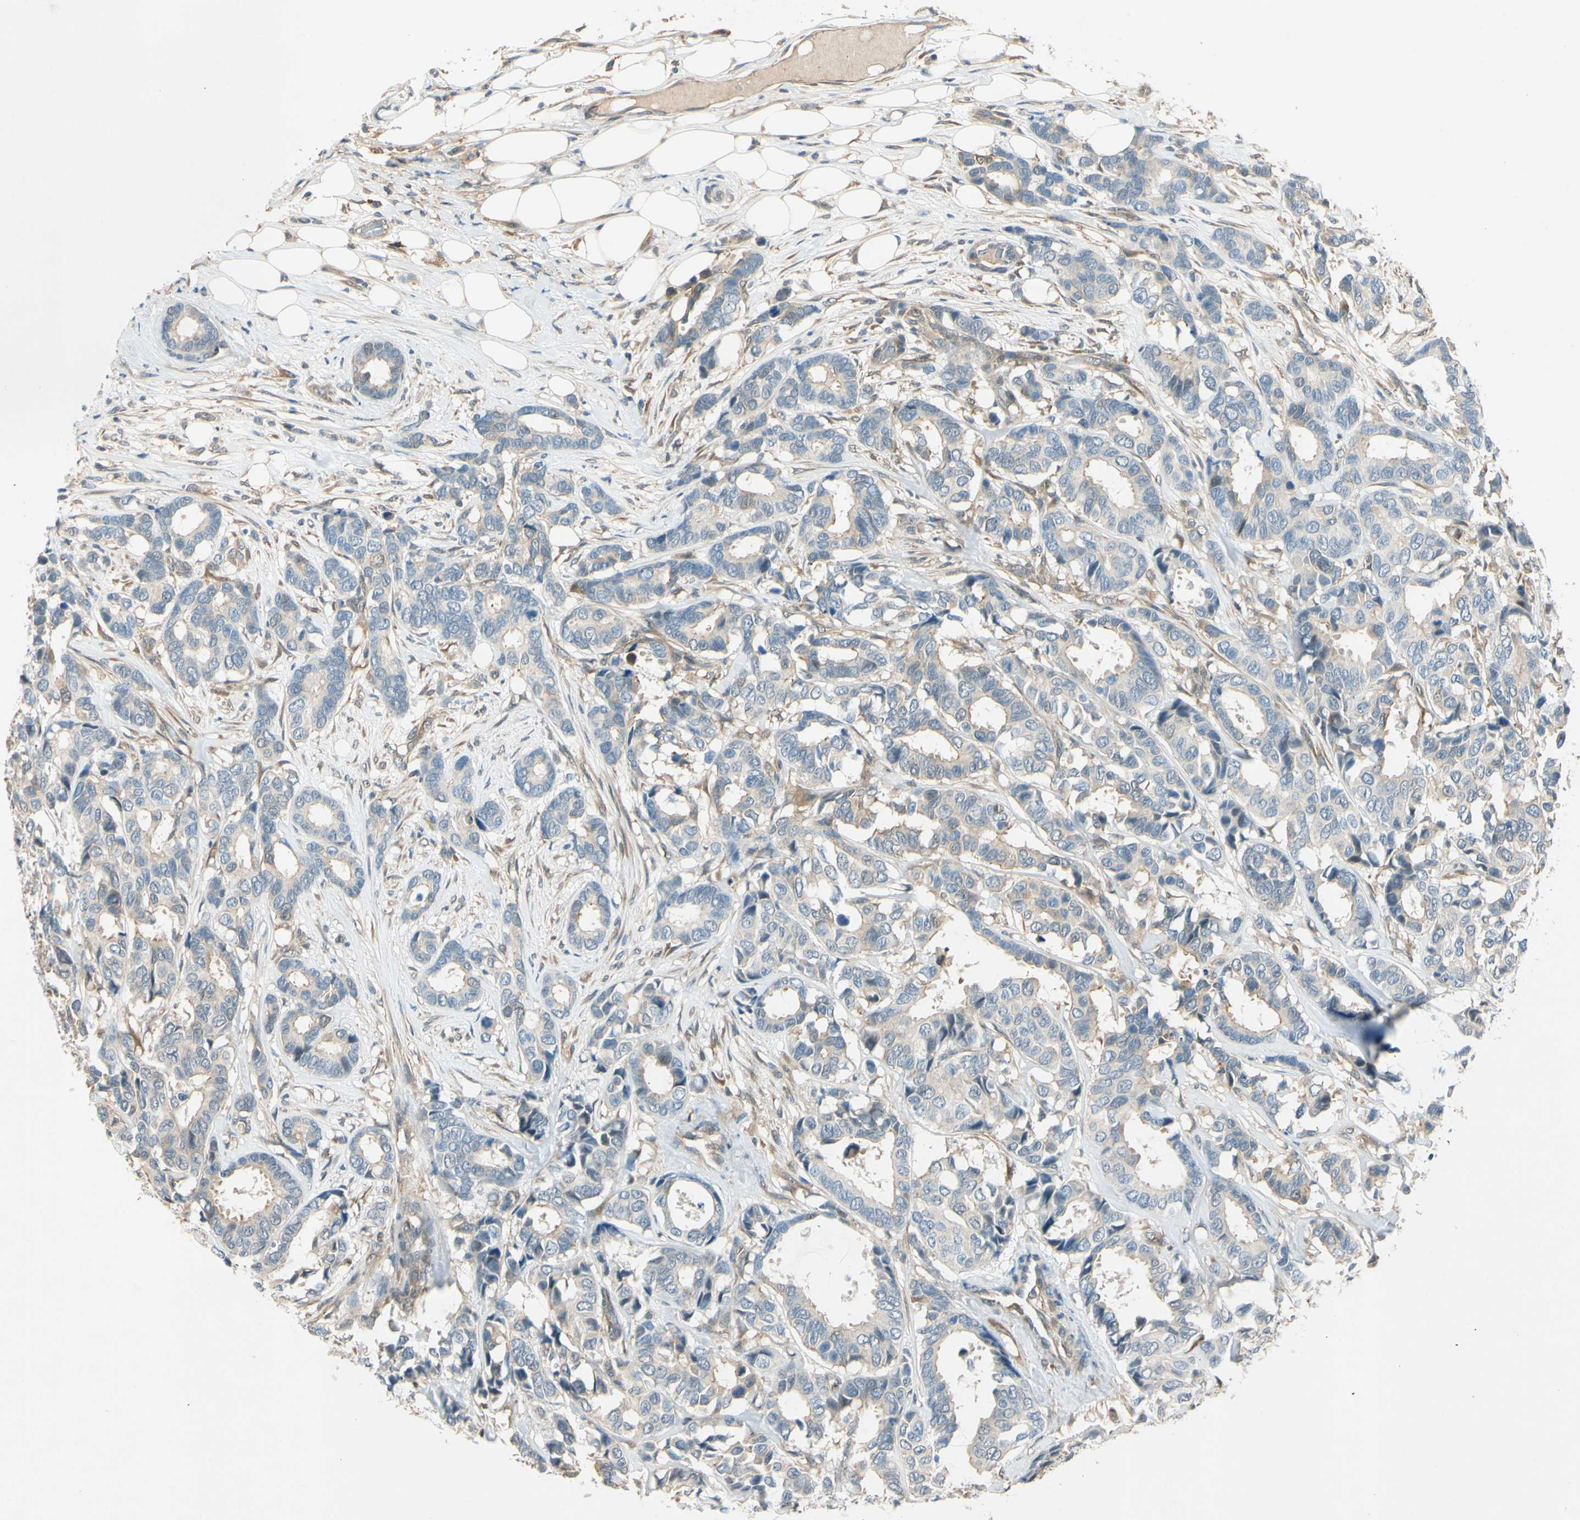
{"staining": {"intensity": "weak", "quantity": ">75%", "location": "cytoplasmic/membranous"}, "tissue": "breast cancer", "cell_type": "Tumor cells", "image_type": "cancer", "snomed": [{"axis": "morphology", "description": "Duct carcinoma"}, {"axis": "topography", "description": "Breast"}], "caption": "IHC staining of breast cancer, which exhibits low levels of weak cytoplasmic/membranous positivity in approximately >75% of tumor cells indicating weak cytoplasmic/membranous protein positivity. The staining was performed using DAB (3,3'-diaminobenzidine) (brown) for protein detection and nuclei were counterstained in hematoxylin (blue).", "gene": "WIPI1", "patient": {"sex": "female", "age": 87}}